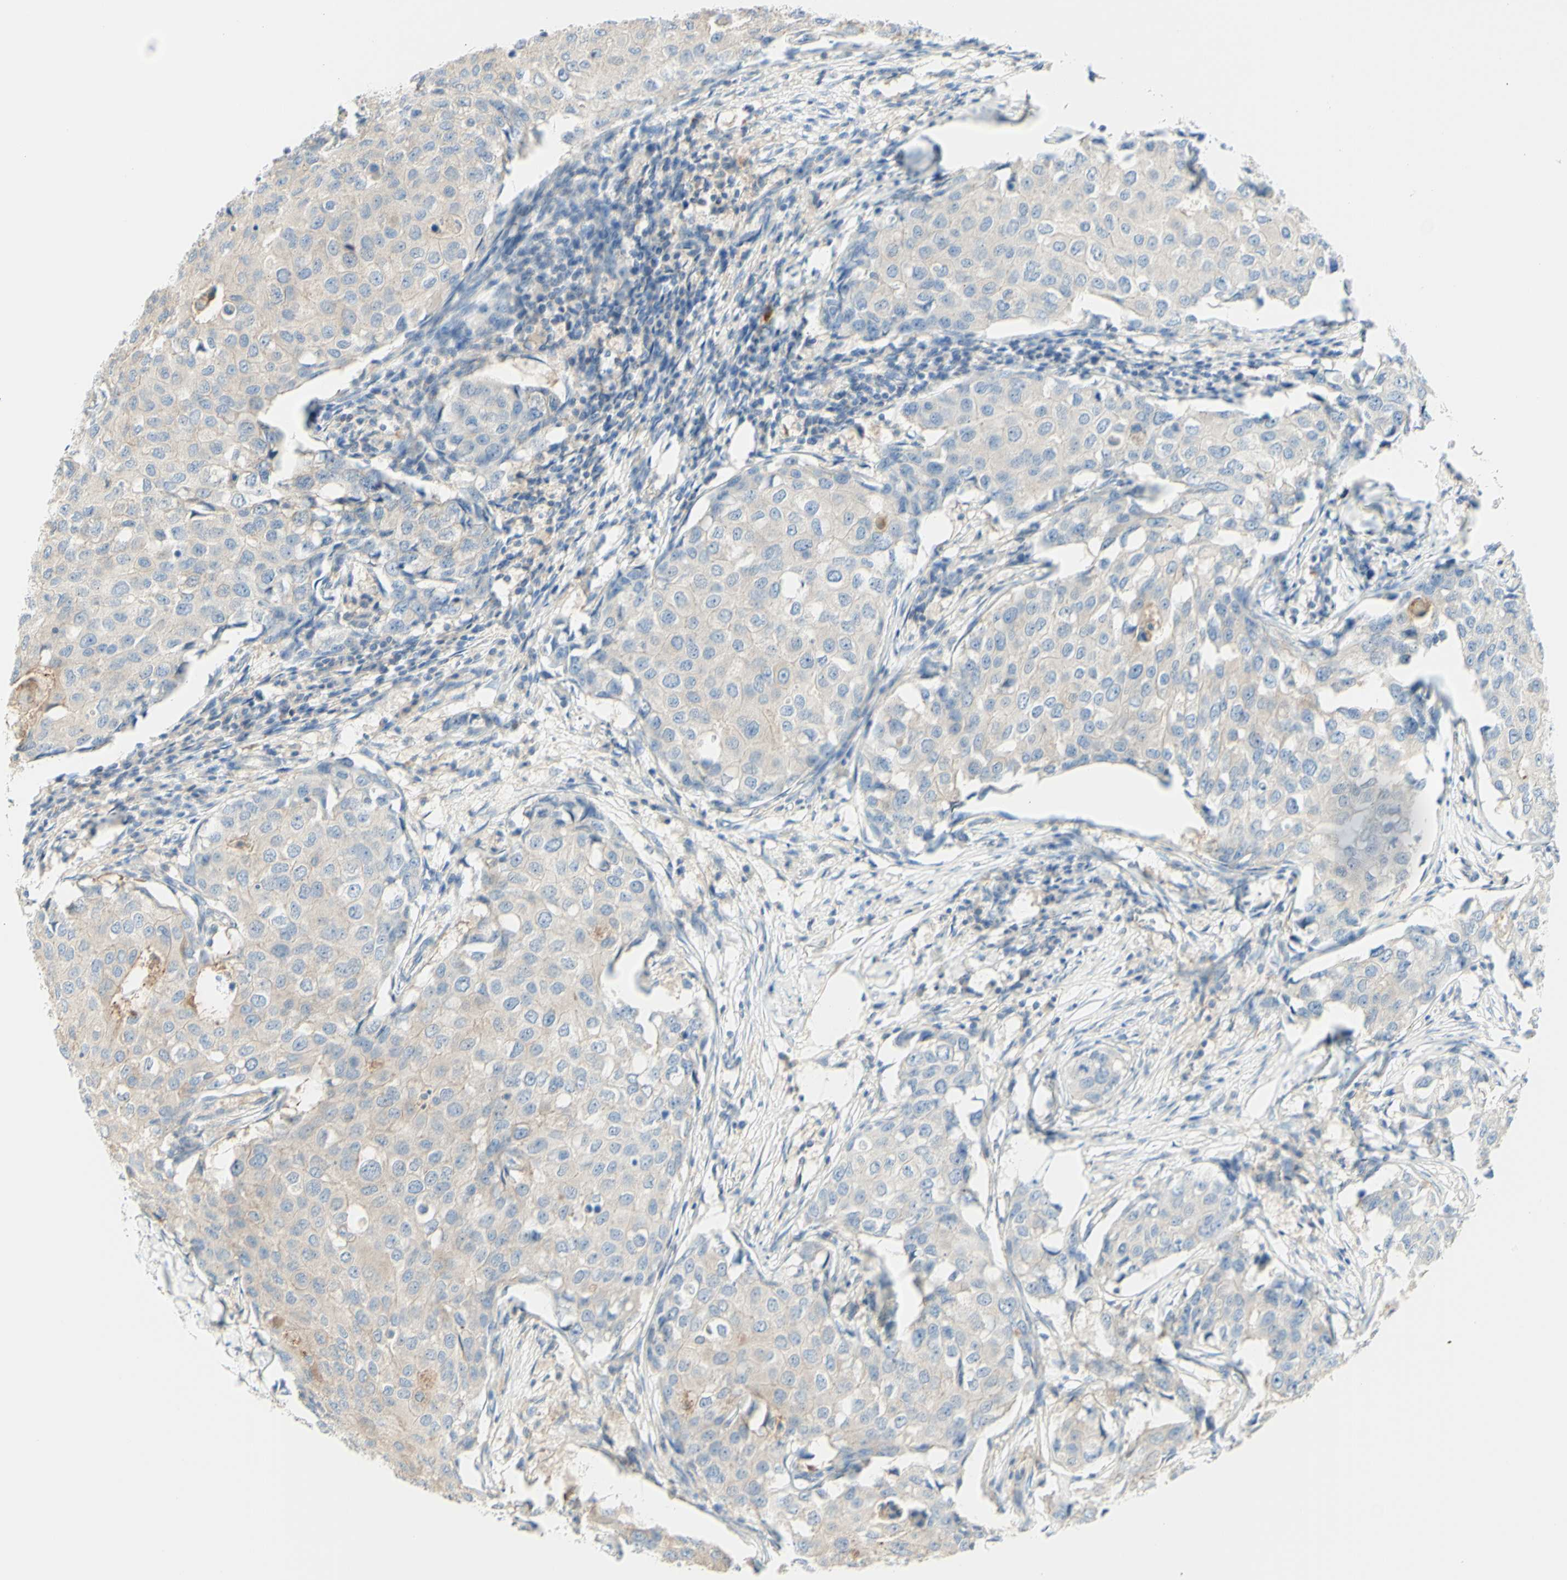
{"staining": {"intensity": "weak", "quantity": "<25%", "location": "cytoplasmic/membranous"}, "tissue": "breast cancer", "cell_type": "Tumor cells", "image_type": "cancer", "snomed": [{"axis": "morphology", "description": "Duct carcinoma"}, {"axis": "topography", "description": "Breast"}], "caption": "Tumor cells are negative for protein expression in human invasive ductal carcinoma (breast).", "gene": "MTM1", "patient": {"sex": "female", "age": 27}}